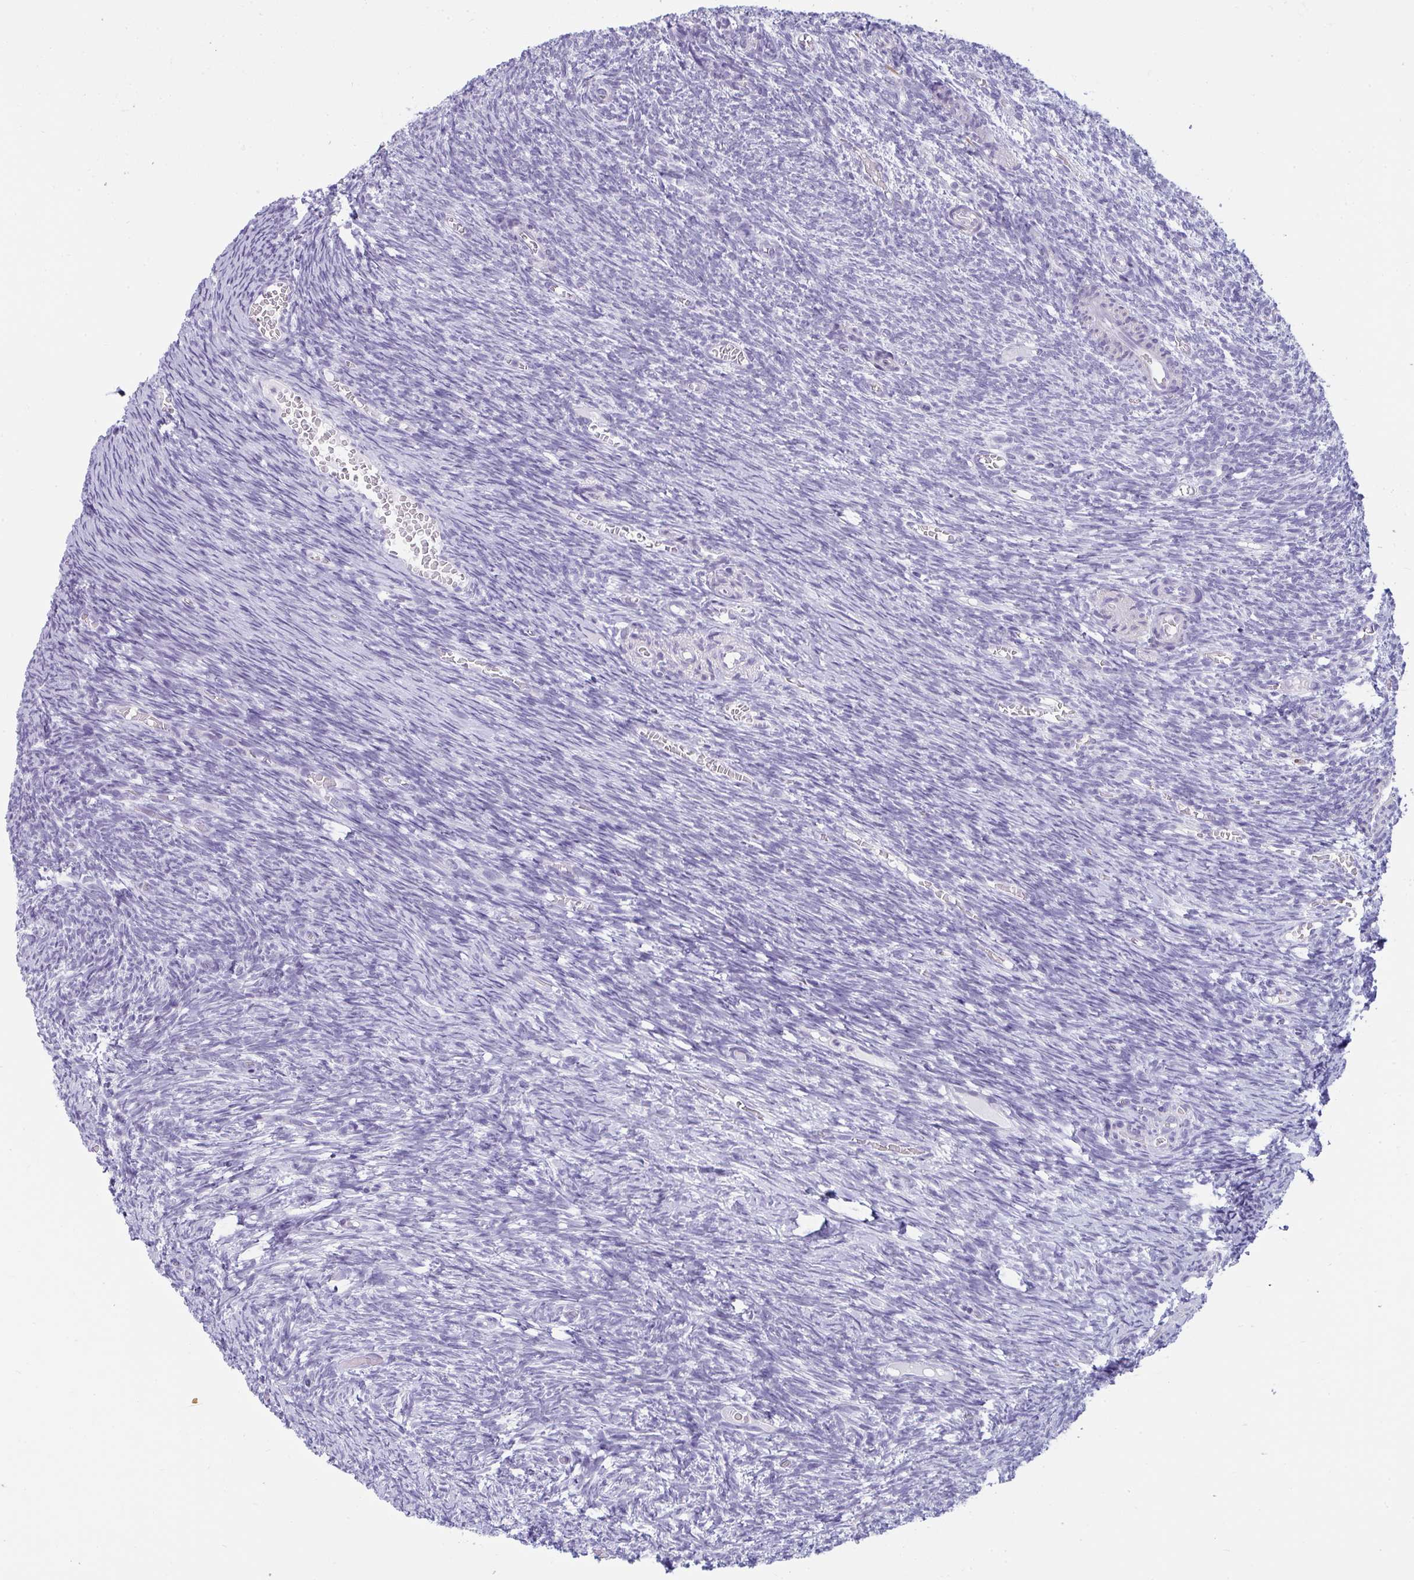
{"staining": {"intensity": "negative", "quantity": "none", "location": "none"}, "tissue": "ovary", "cell_type": "Follicle cells", "image_type": "normal", "snomed": [{"axis": "morphology", "description": "Normal tissue, NOS"}, {"axis": "topography", "description": "Ovary"}], "caption": "Immunohistochemistry (IHC) photomicrograph of normal ovary stained for a protein (brown), which reveals no expression in follicle cells.", "gene": "SUZ12", "patient": {"sex": "female", "age": 39}}